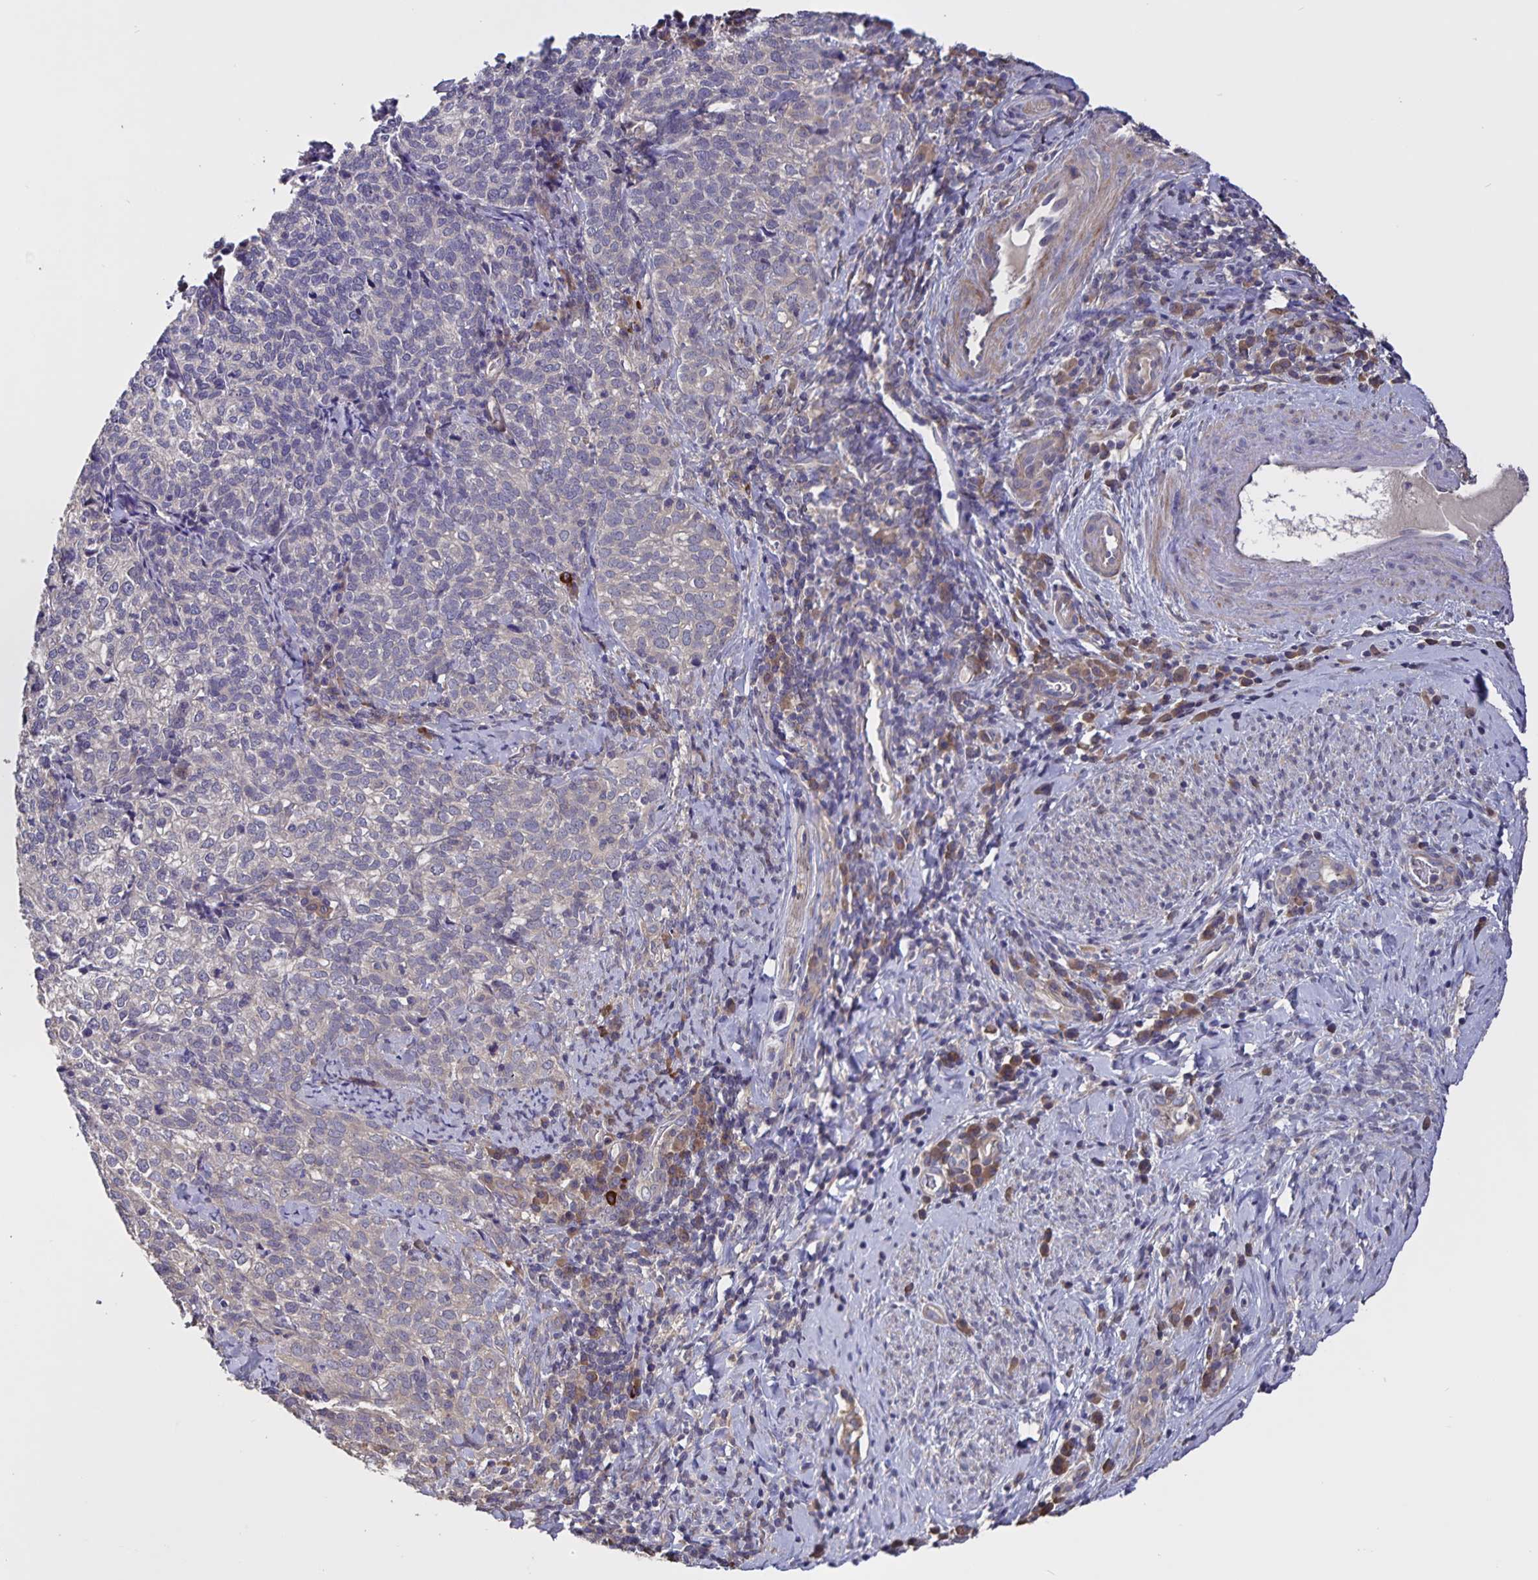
{"staining": {"intensity": "negative", "quantity": "none", "location": "none"}, "tissue": "cervical cancer", "cell_type": "Tumor cells", "image_type": "cancer", "snomed": [{"axis": "morphology", "description": "Normal tissue, NOS"}, {"axis": "morphology", "description": "Squamous cell carcinoma, NOS"}, {"axis": "topography", "description": "Vagina"}, {"axis": "topography", "description": "Cervix"}], "caption": "Squamous cell carcinoma (cervical) was stained to show a protein in brown. There is no significant staining in tumor cells. (Brightfield microscopy of DAB immunohistochemistry (IHC) at high magnification).", "gene": "FBXL16", "patient": {"sex": "female", "age": 45}}